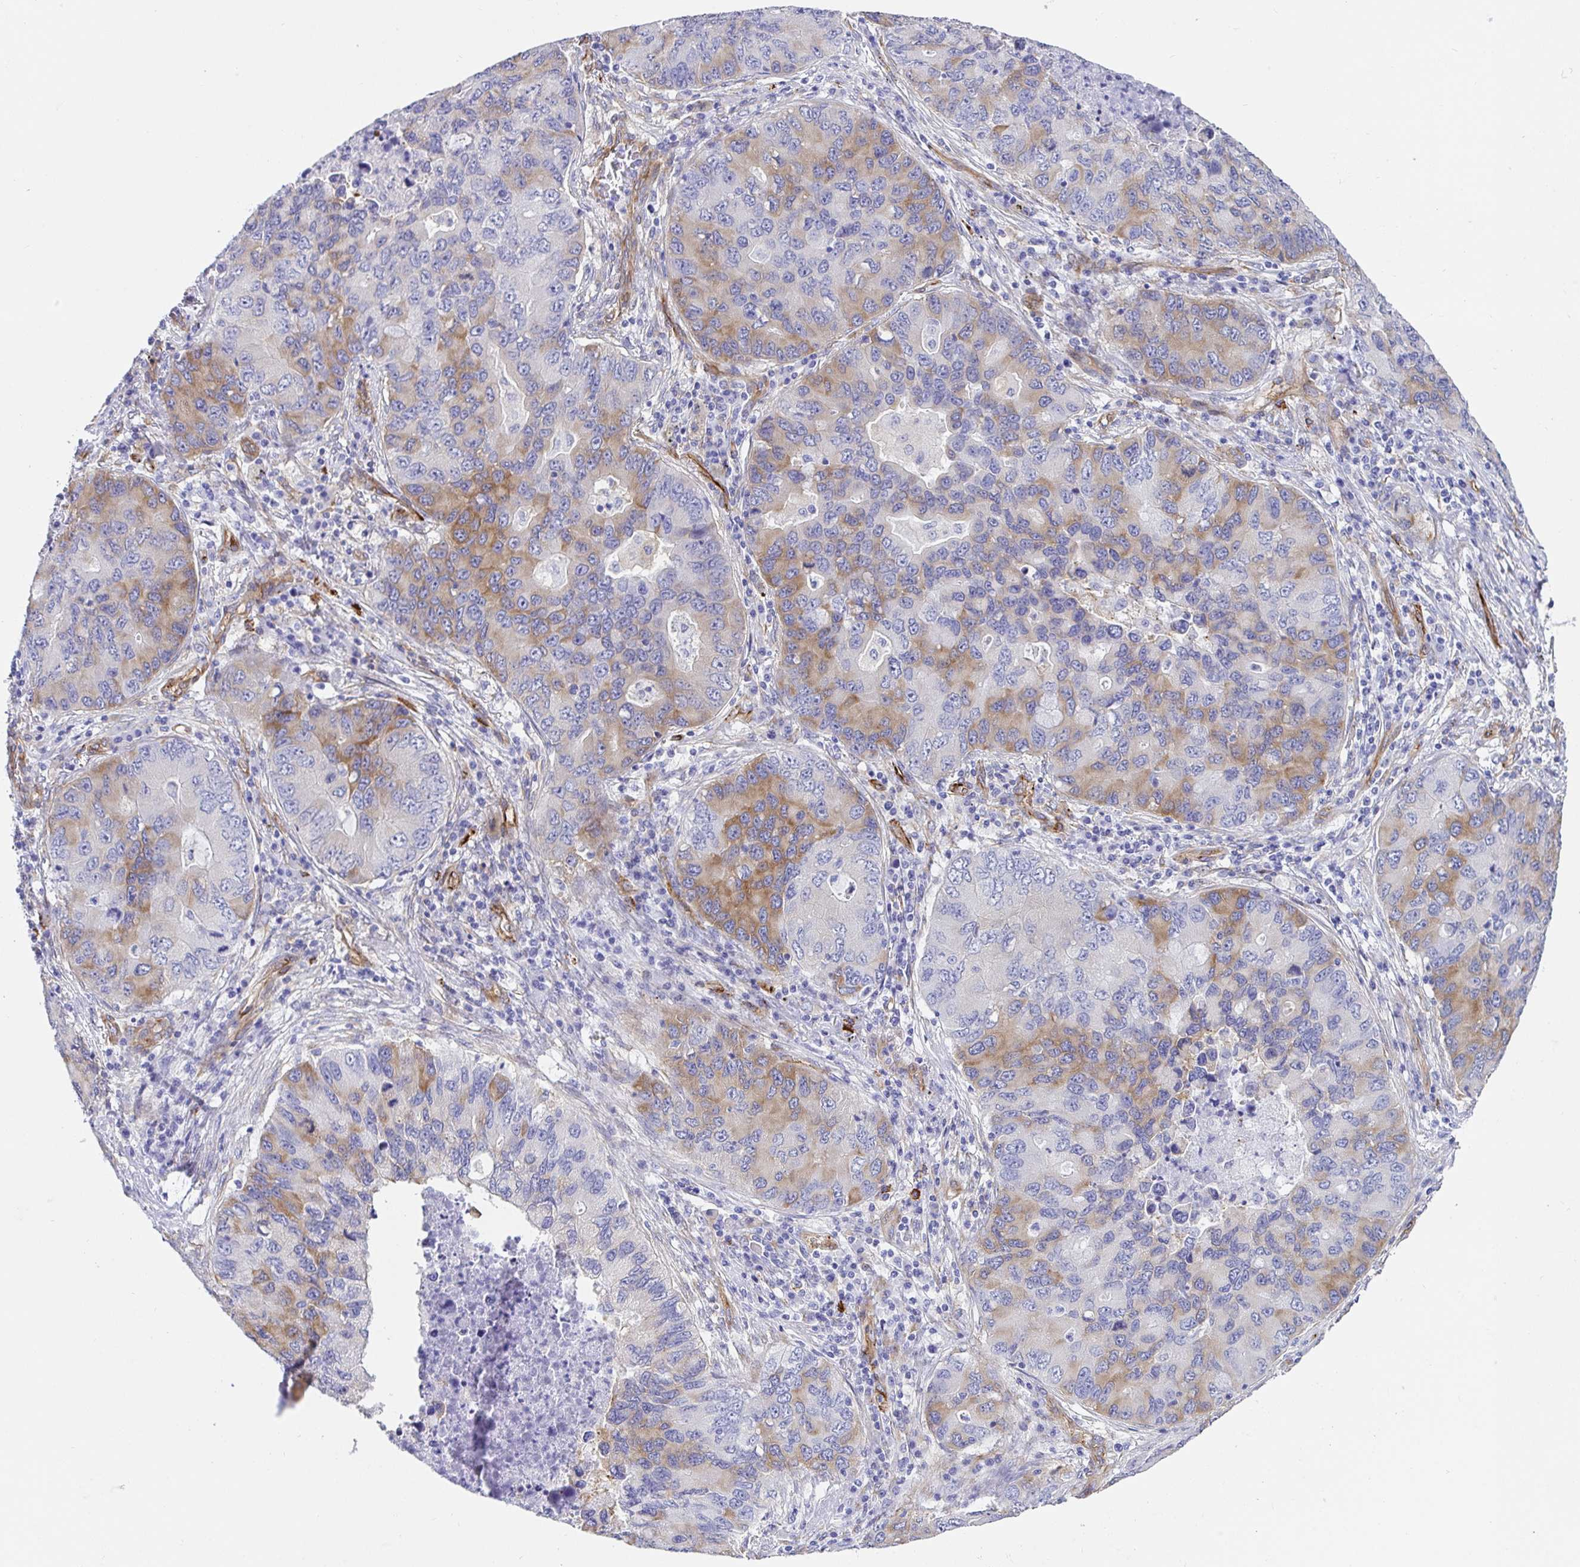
{"staining": {"intensity": "moderate", "quantity": "<25%", "location": "cytoplasmic/membranous"}, "tissue": "lung cancer", "cell_type": "Tumor cells", "image_type": "cancer", "snomed": [{"axis": "morphology", "description": "Adenocarcinoma, NOS"}, {"axis": "morphology", "description": "Adenocarcinoma, metastatic, NOS"}, {"axis": "topography", "description": "Lymph node"}, {"axis": "topography", "description": "Lung"}], "caption": "Adenocarcinoma (lung) stained with a protein marker demonstrates moderate staining in tumor cells.", "gene": "DOCK1", "patient": {"sex": "female", "age": 54}}